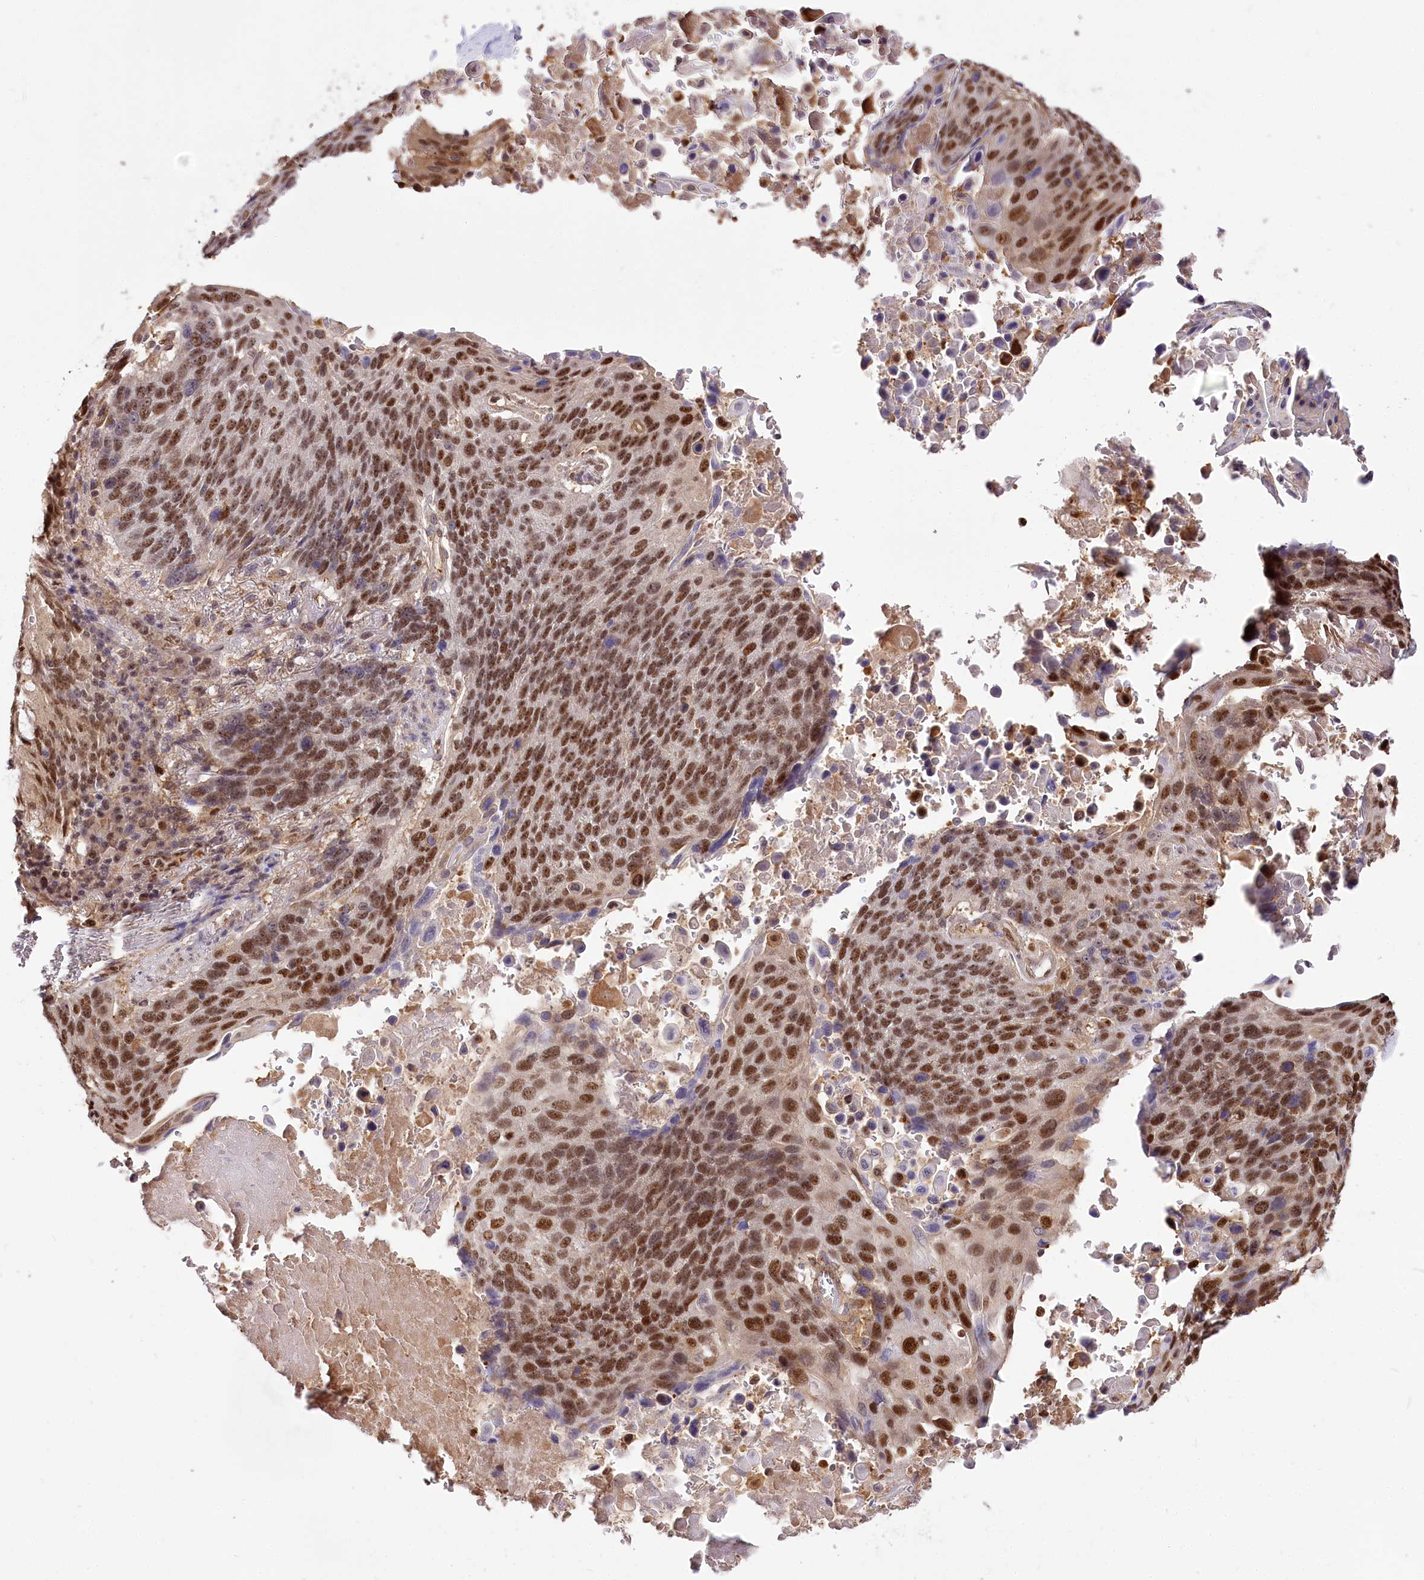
{"staining": {"intensity": "strong", "quantity": ">75%", "location": "nuclear"}, "tissue": "lung cancer", "cell_type": "Tumor cells", "image_type": "cancer", "snomed": [{"axis": "morphology", "description": "Squamous cell carcinoma, NOS"}, {"axis": "topography", "description": "Lung"}], "caption": "Lung cancer tissue demonstrates strong nuclear staining in about >75% of tumor cells, visualized by immunohistochemistry.", "gene": "GNL3L", "patient": {"sex": "male", "age": 66}}